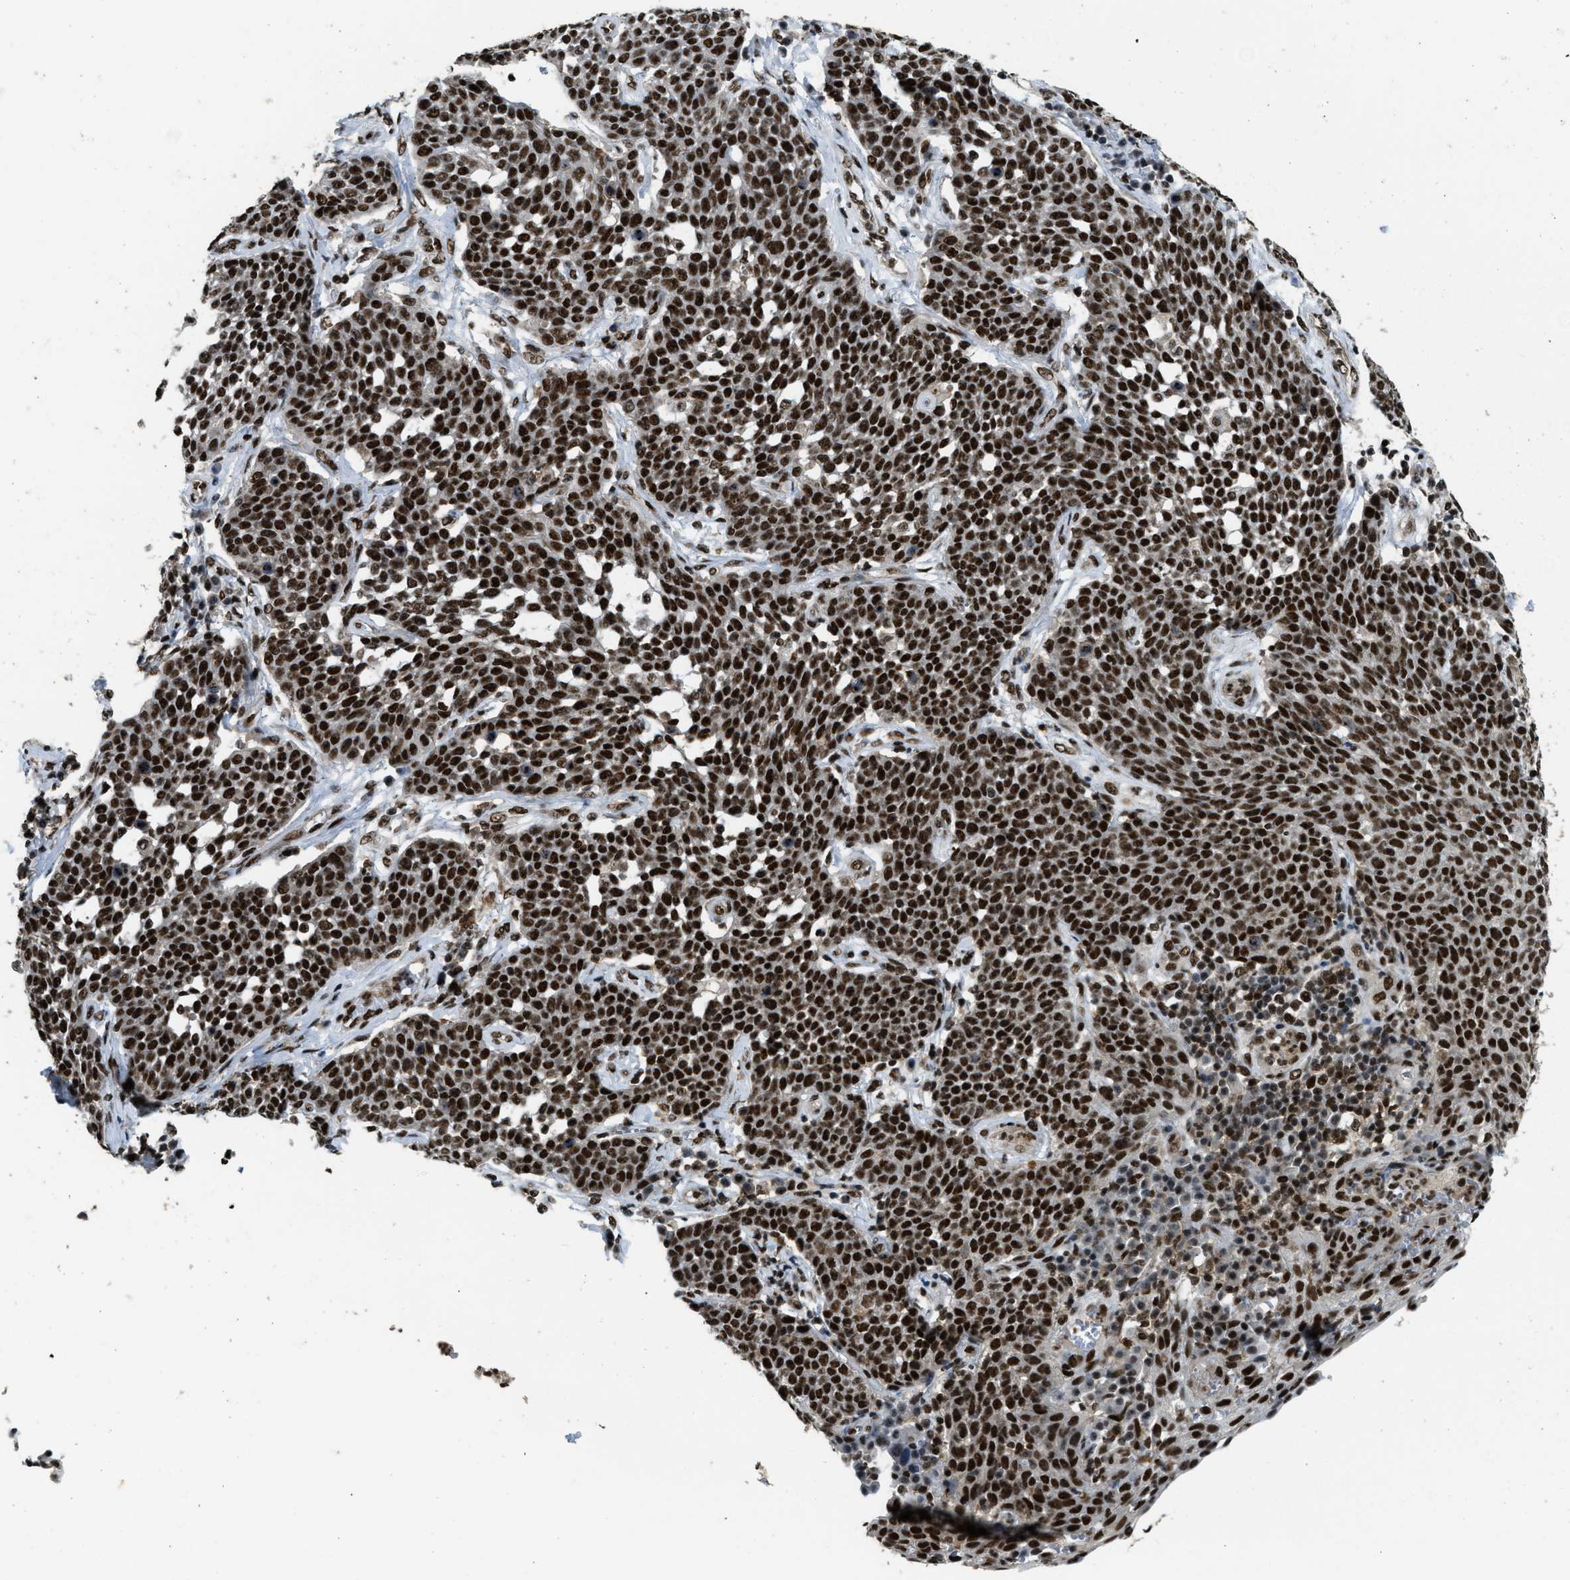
{"staining": {"intensity": "strong", "quantity": ">75%", "location": "nuclear"}, "tissue": "cervical cancer", "cell_type": "Tumor cells", "image_type": "cancer", "snomed": [{"axis": "morphology", "description": "Squamous cell carcinoma, NOS"}, {"axis": "topography", "description": "Cervix"}], "caption": "Human cervical squamous cell carcinoma stained for a protein (brown) shows strong nuclear positive positivity in approximately >75% of tumor cells.", "gene": "NUMA1", "patient": {"sex": "female", "age": 34}}